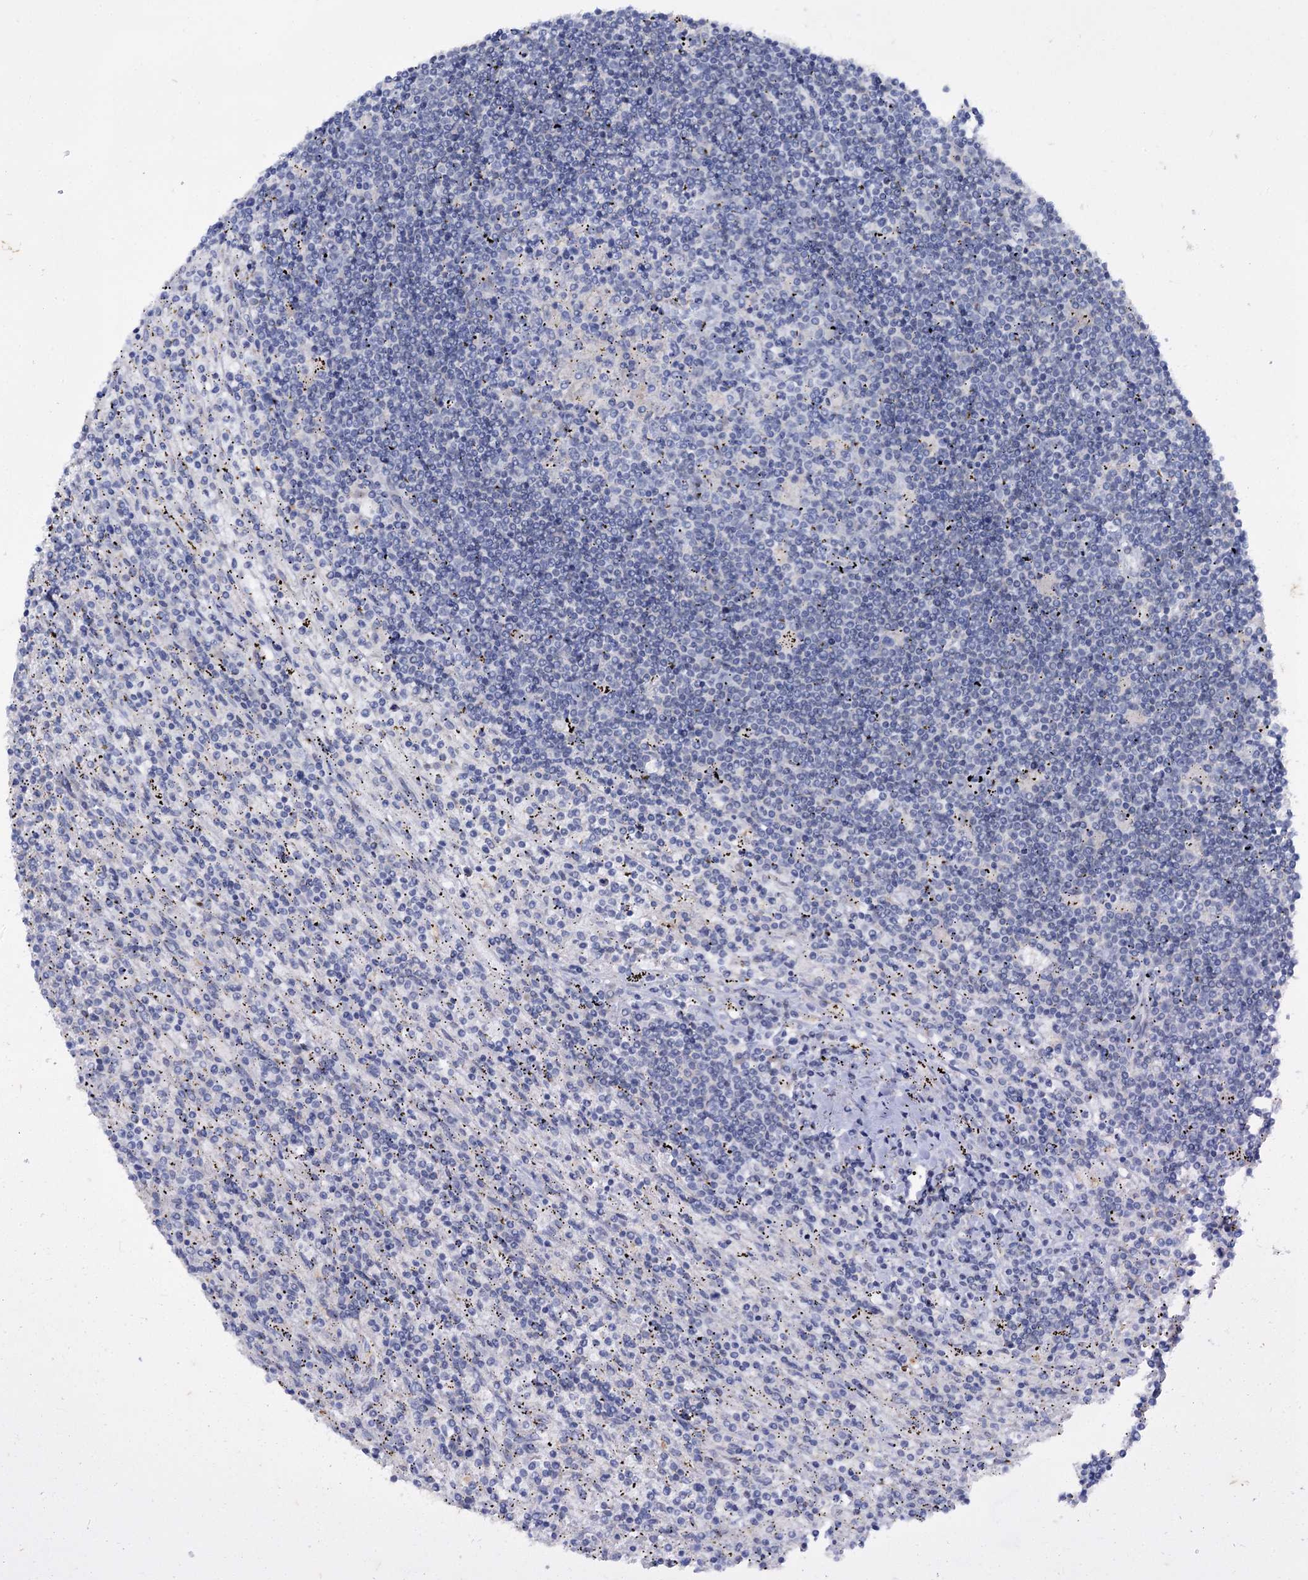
{"staining": {"intensity": "negative", "quantity": "none", "location": "none"}, "tissue": "lymphoma", "cell_type": "Tumor cells", "image_type": "cancer", "snomed": [{"axis": "morphology", "description": "Malignant lymphoma, non-Hodgkin's type, Low grade"}, {"axis": "topography", "description": "Spleen"}], "caption": "DAB (3,3'-diaminobenzidine) immunohistochemical staining of malignant lymphoma, non-Hodgkin's type (low-grade) demonstrates no significant staining in tumor cells. The staining is performed using DAB (3,3'-diaminobenzidine) brown chromogen with nuclei counter-stained in using hematoxylin.", "gene": "MID1IP1", "patient": {"sex": "male", "age": 76}}